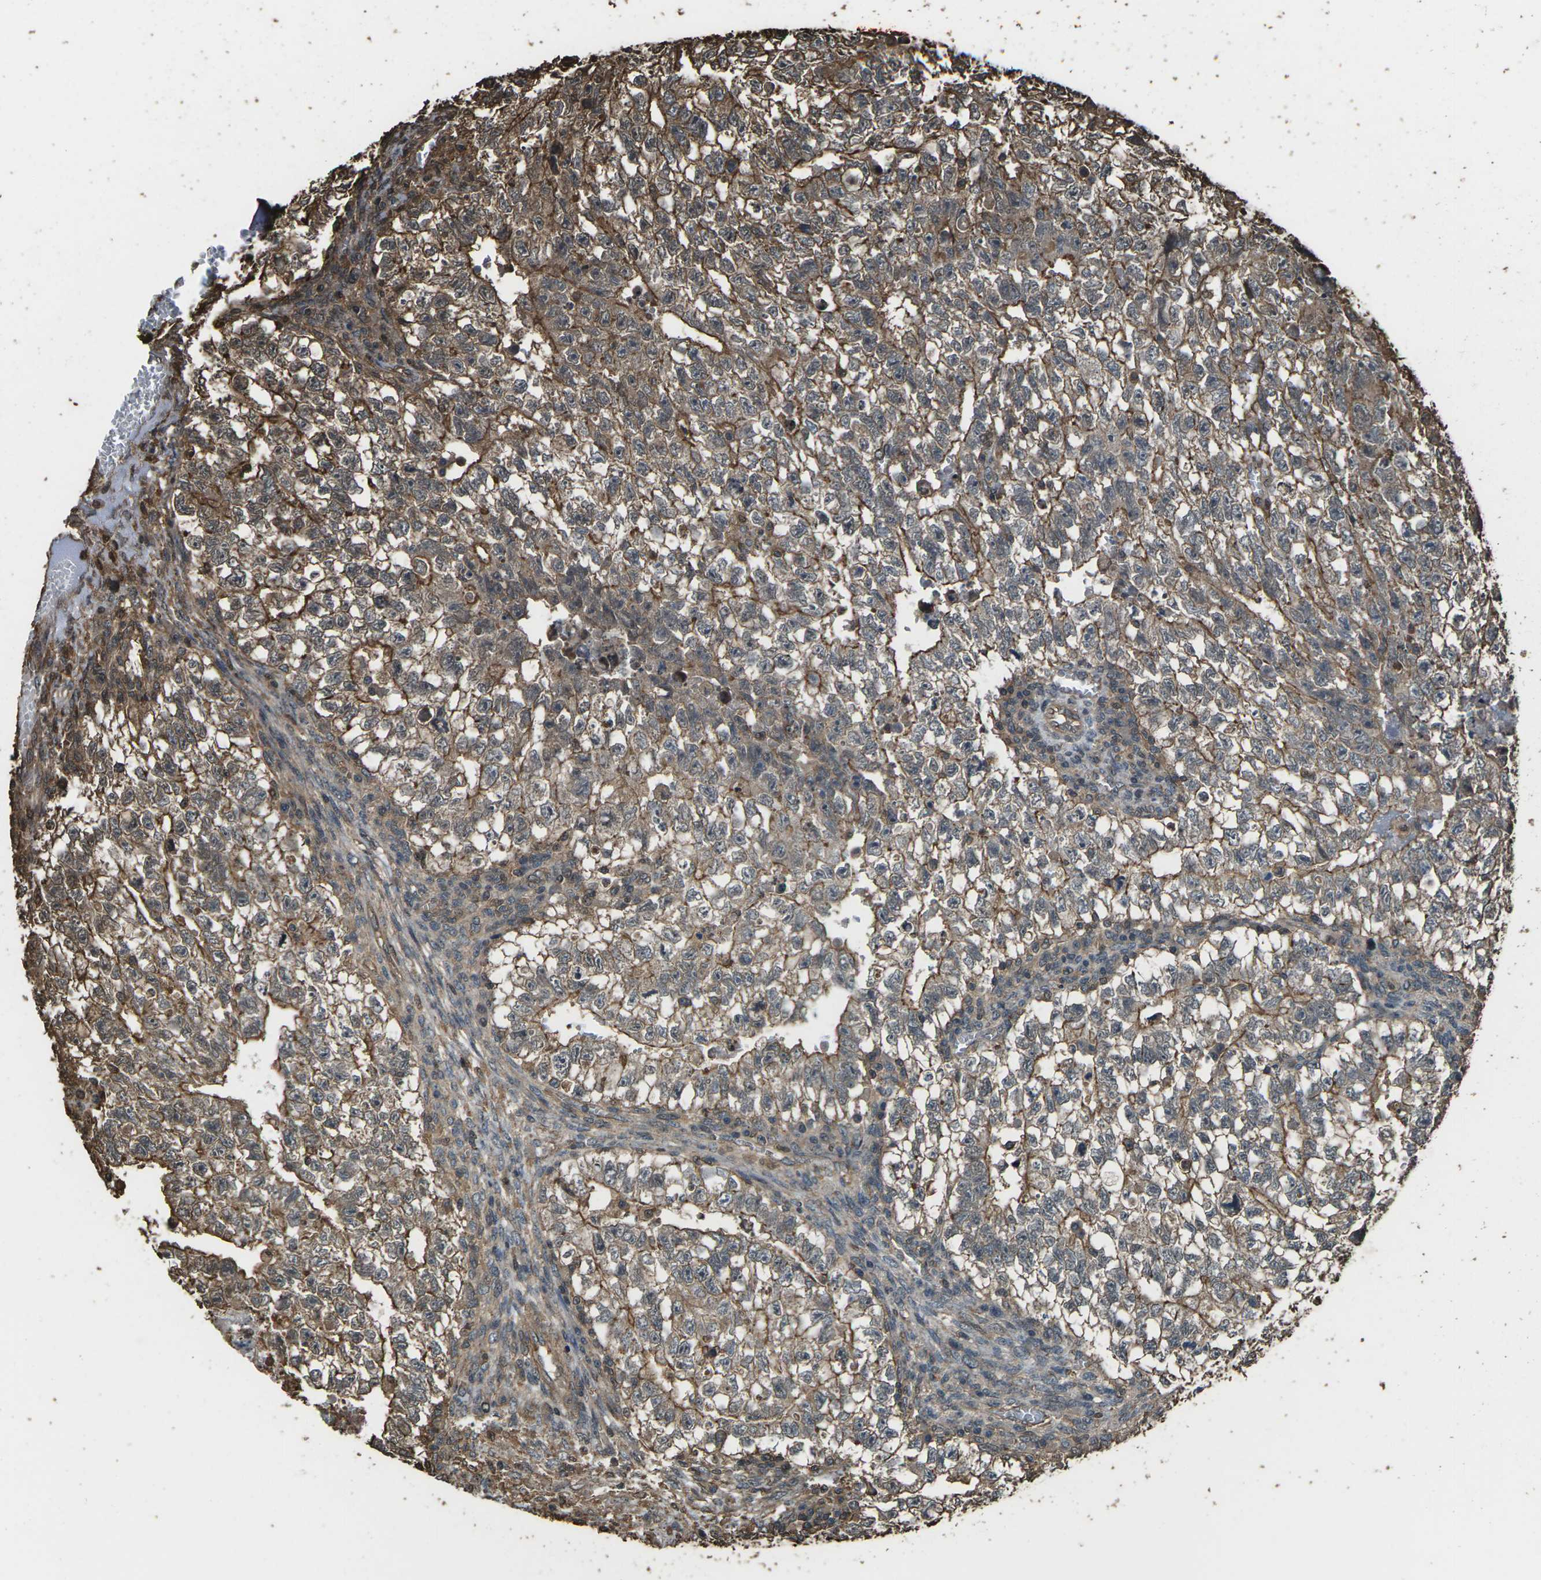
{"staining": {"intensity": "moderate", "quantity": "25%-75%", "location": "cytoplasmic/membranous"}, "tissue": "testis cancer", "cell_type": "Tumor cells", "image_type": "cancer", "snomed": [{"axis": "morphology", "description": "Seminoma, NOS"}, {"axis": "morphology", "description": "Carcinoma, Embryonal, NOS"}, {"axis": "topography", "description": "Testis"}], "caption": "There is medium levels of moderate cytoplasmic/membranous staining in tumor cells of testis seminoma, as demonstrated by immunohistochemical staining (brown color).", "gene": "DHPS", "patient": {"sex": "male", "age": 38}}